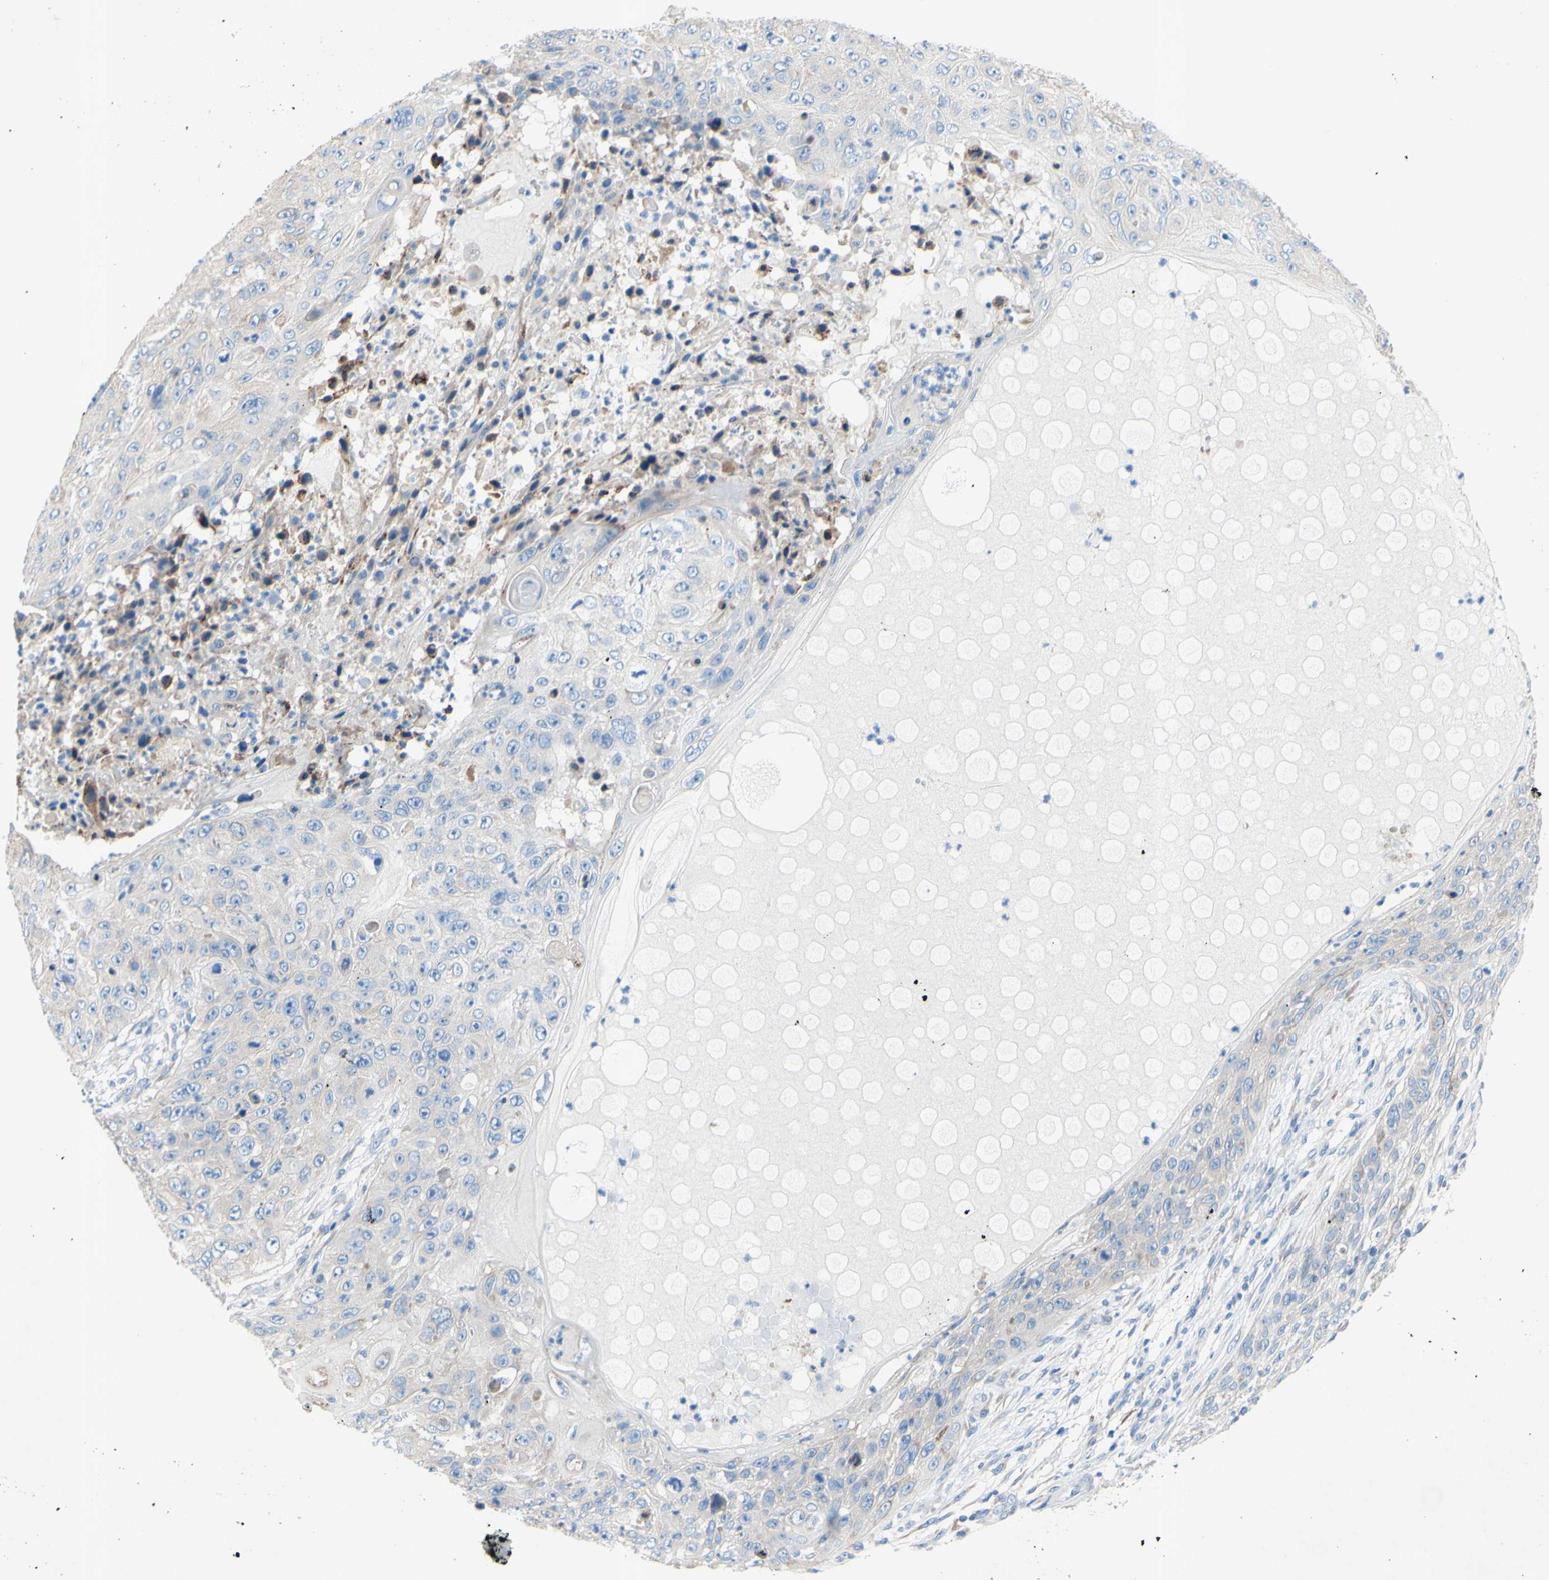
{"staining": {"intensity": "negative", "quantity": "none", "location": "none"}, "tissue": "skin cancer", "cell_type": "Tumor cells", "image_type": "cancer", "snomed": [{"axis": "morphology", "description": "Squamous cell carcinoma, NOS"}, {"axis": "topography", "description": "Skin"}], "caption": "Skin squamous cell carcinoma stained for a protein using immunohistochemistry (IHC) displays no positivity tumor cells.", "gene": "TMIGD2", "patient": {"sex": "female", "age": 80}}